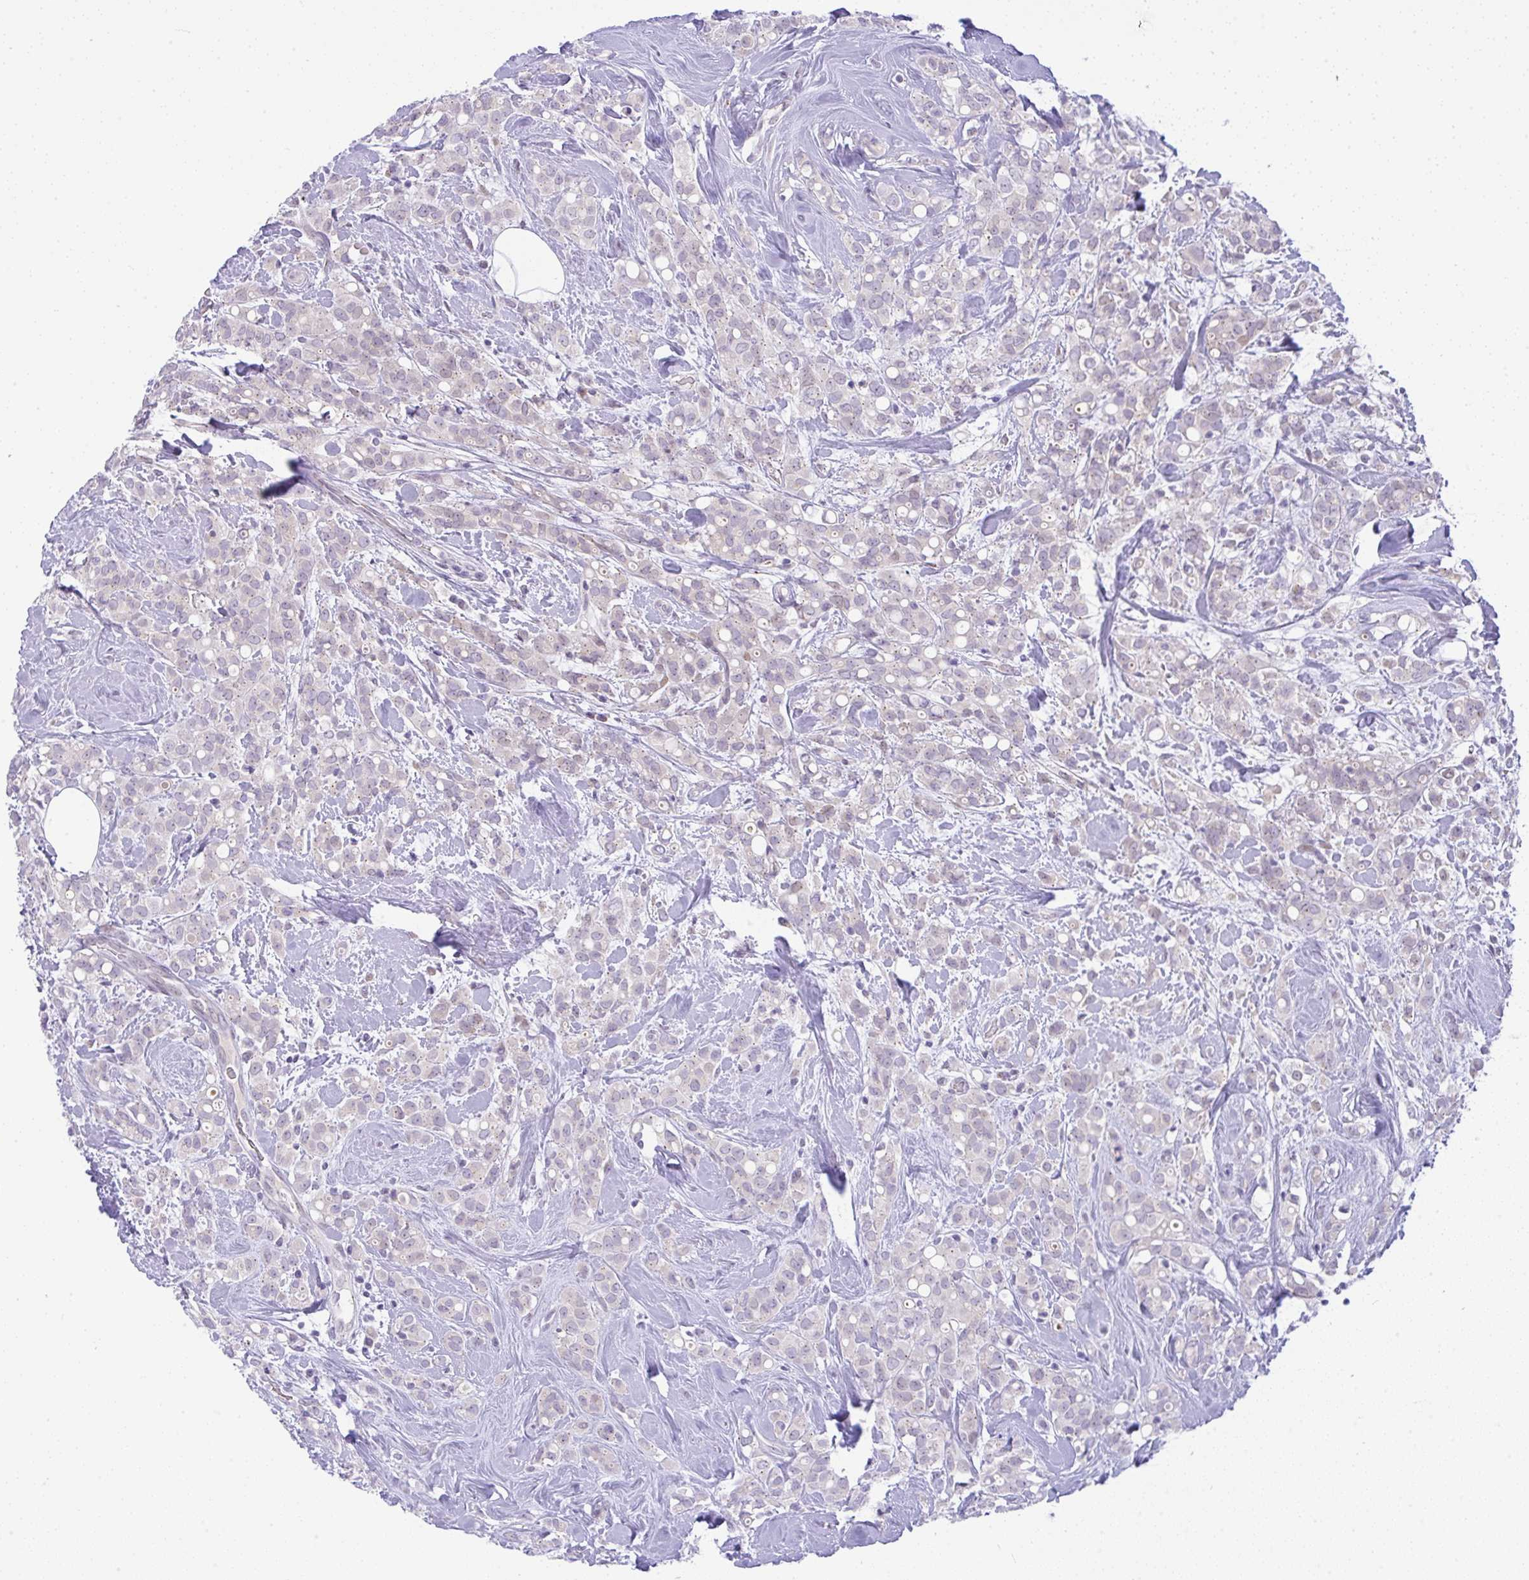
{"staining": {"intensity": "negative", "quantity": "none", "location": "none"}, "tissue": "breast cancer", "cell_type": "Tumor cells", "image_type": "cancer", "snomed": [{"axis": "morphology", "description": "Lobular carcinoma"}, {"axis": "topography", "description": "Breast"}], "caption": "Histopathology image shows no protein staining in tumor cells of breast lobular carcinoma tissue.", "gene": "FAM177A1", "patient": {"sex": "female", "age": 68}}